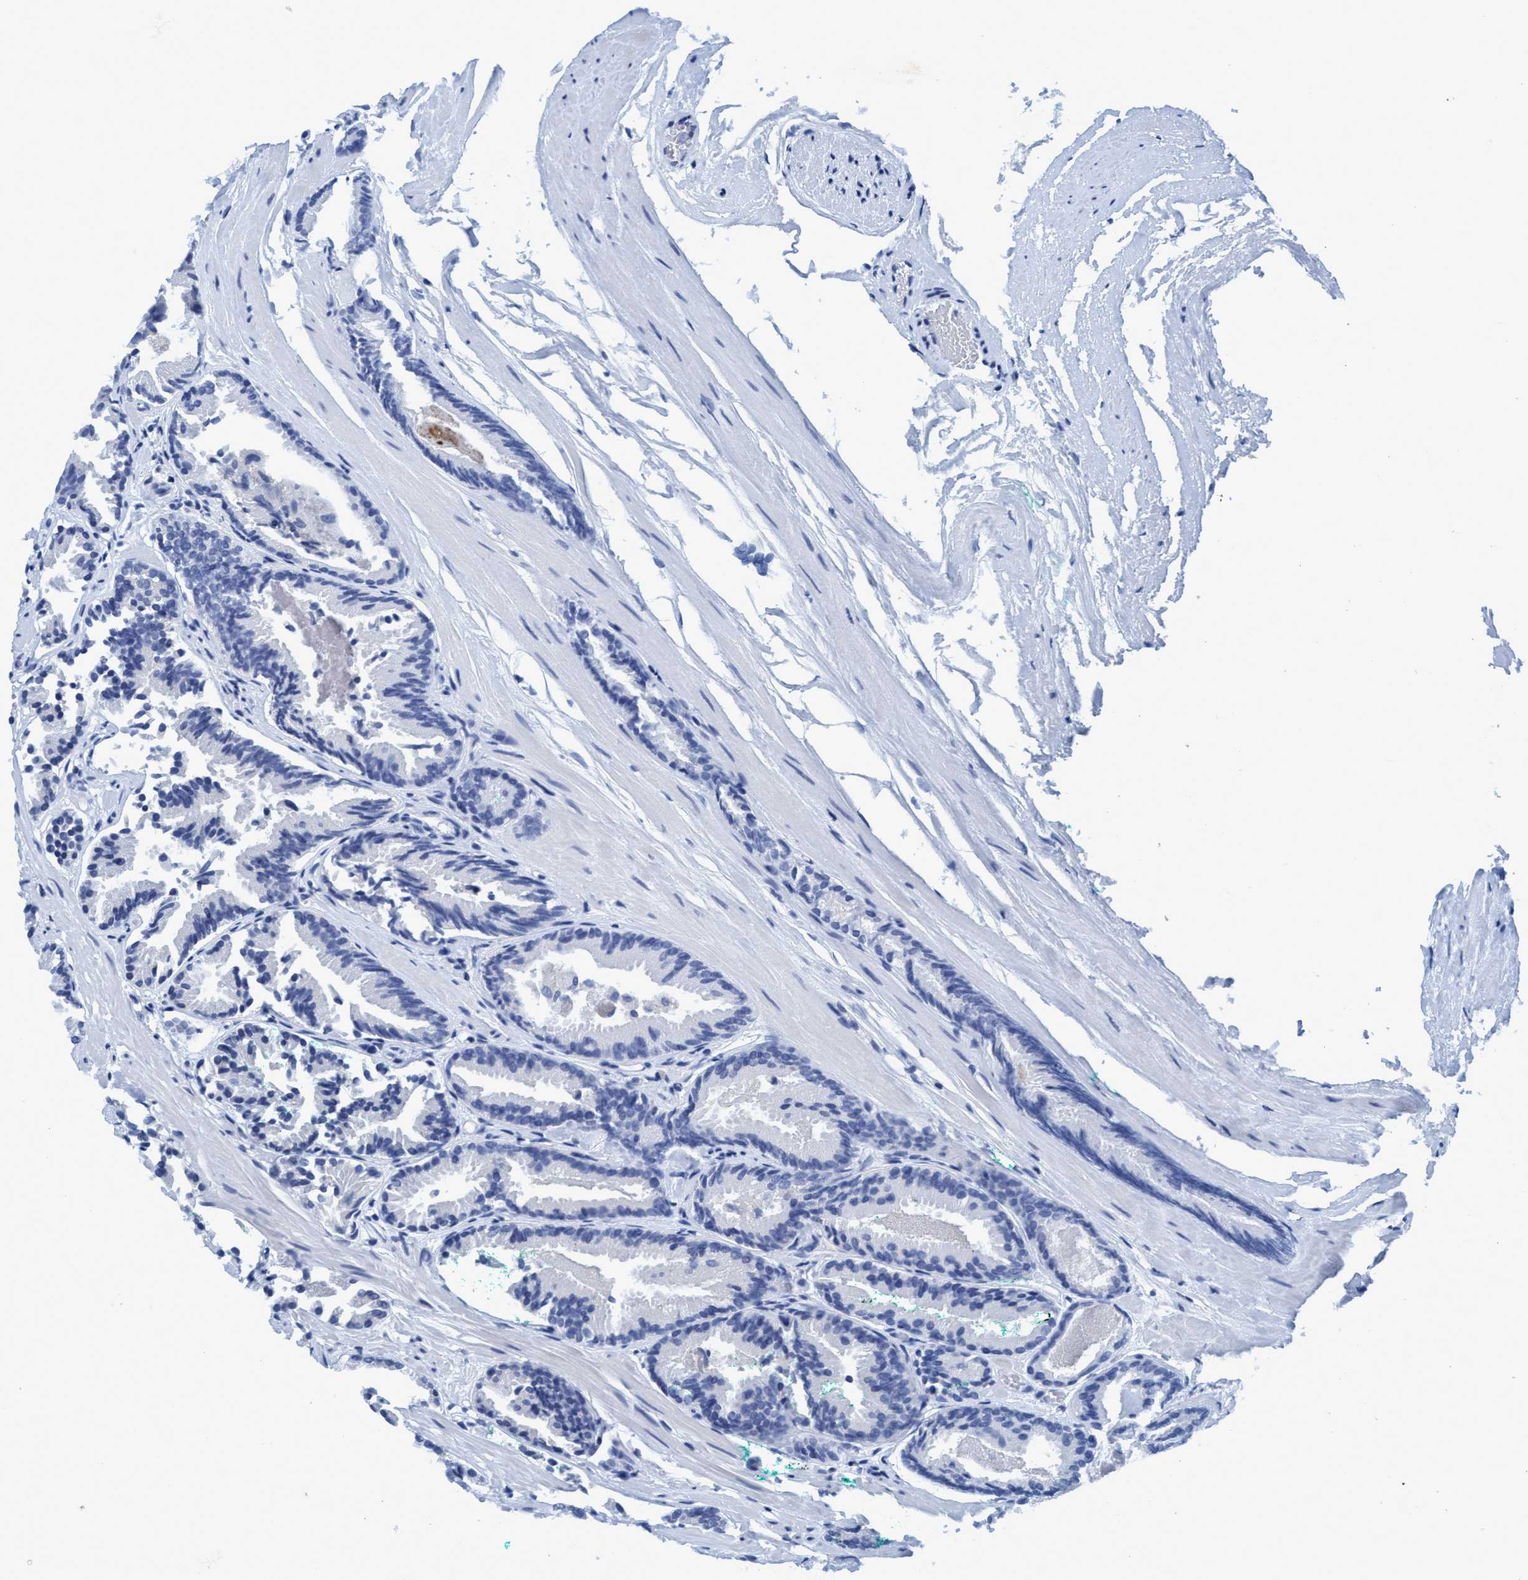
{"staining": {"intensity": "negative", "quantity": "none", "location": "none"}, "tissue": "prostate cancer", "cell_type": "Tumor cells", "image_type": "cancer", "snomed": [{"axis": "morphology", "description": "Adenocarcinoma, Low grade"}, {"axis": "topography", "description": "Prostate"}], "caption": "DAB immunohistochemical staining of human prostate adenocarcinoma (low-grade) exhibits no significant expression in tumor cells.", "gene": "DNAI1", "patient": {"sex": "male", "age": 51}}